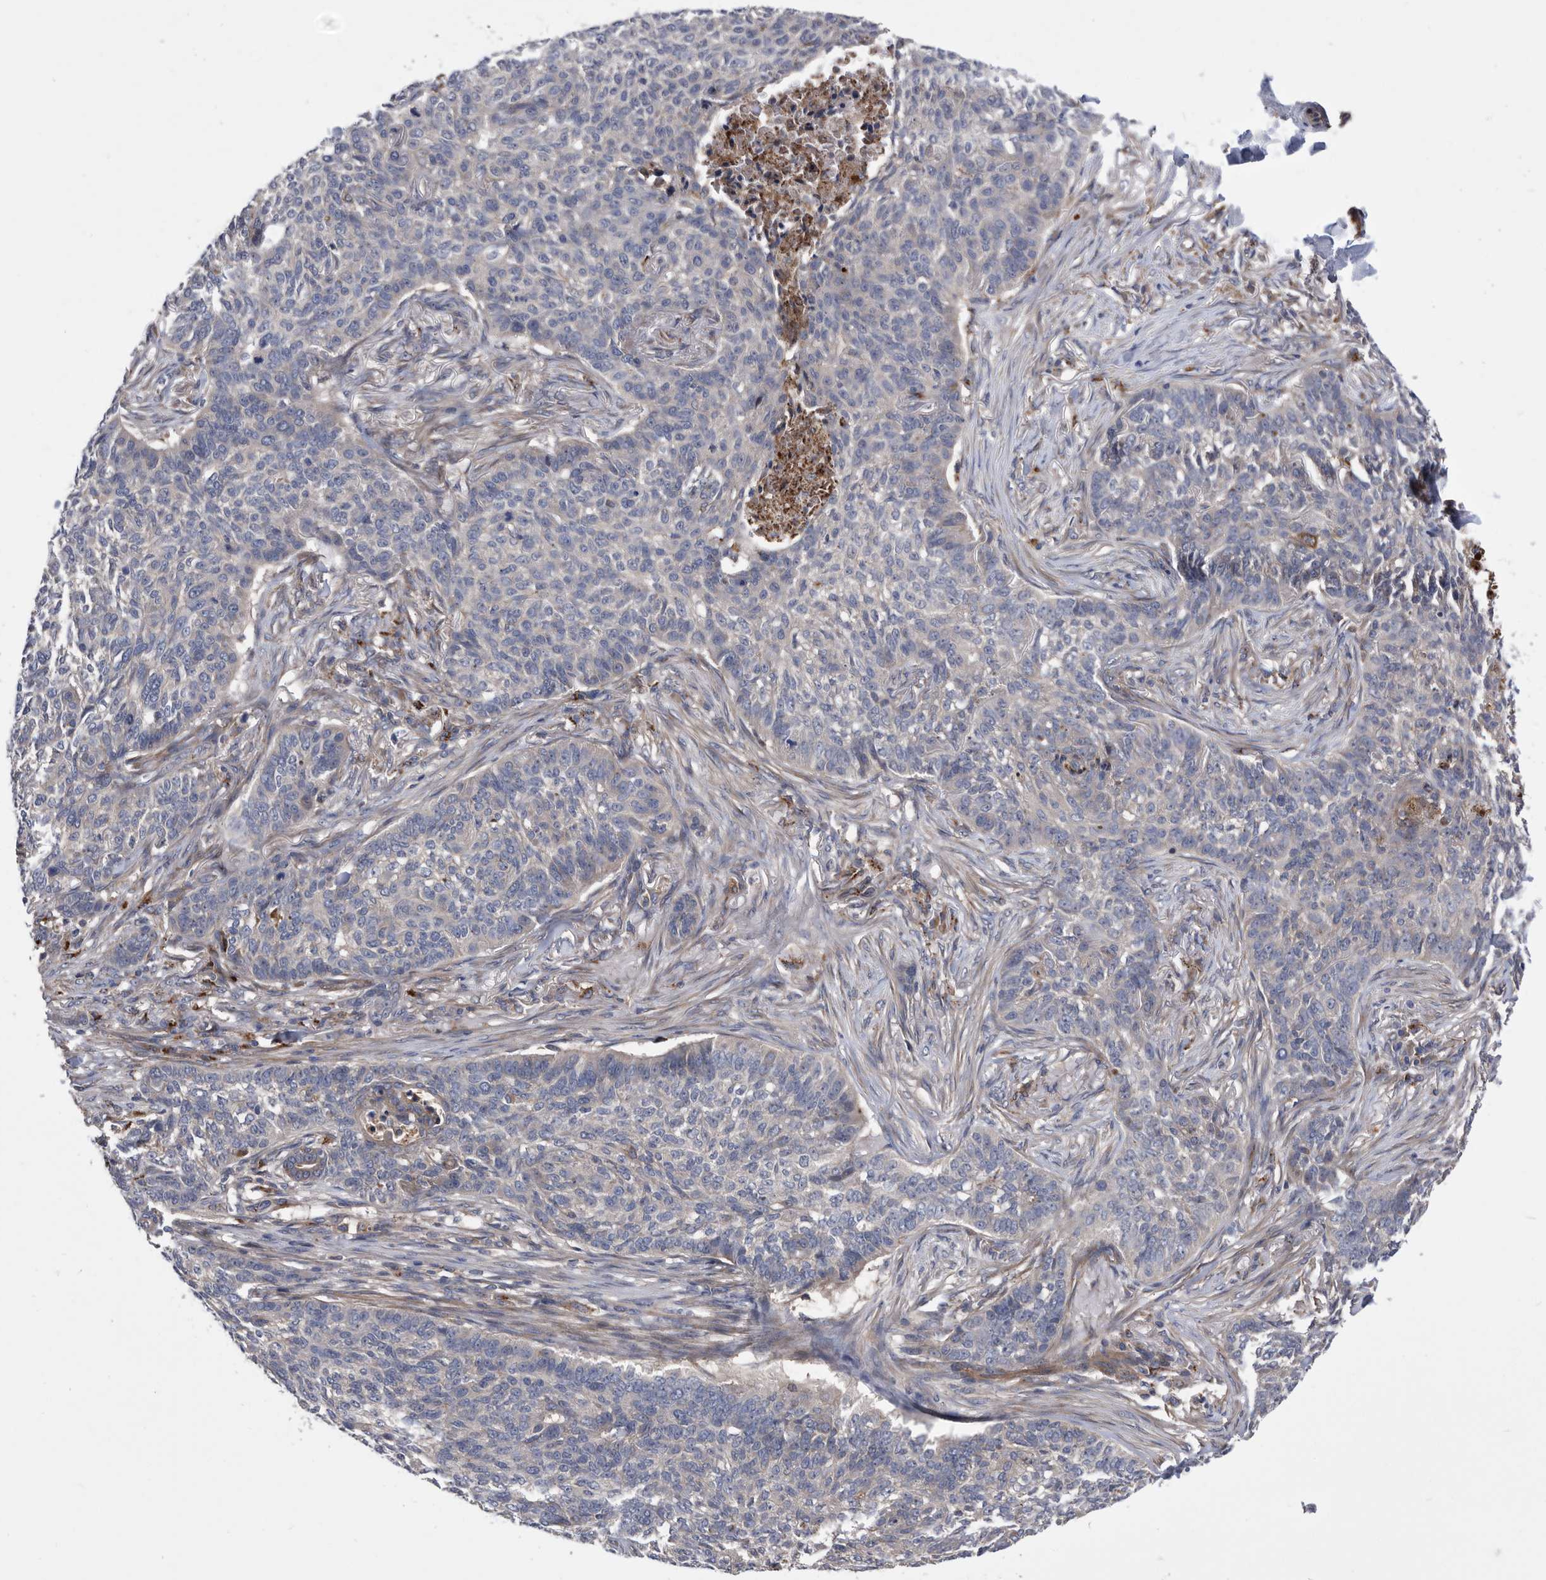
{"staining": {"intensity": "weak", "quantity": "<25%", "location": "cytoplasmic/membranous"}, "tissue": "skin cancer", "cell_type": "Tumor cells", "image_type": "cancer", "snomed": [{"axis": "morphology", "description": "Basal cell carcinoma"}, {"axis": "topography", "description": "Skin"}], "caption": "A micrograph of human skin cancer is negative for staining in tumor cells.", "gene": "BAIAP3", "patient": {"sex": "male", "age": 85}}